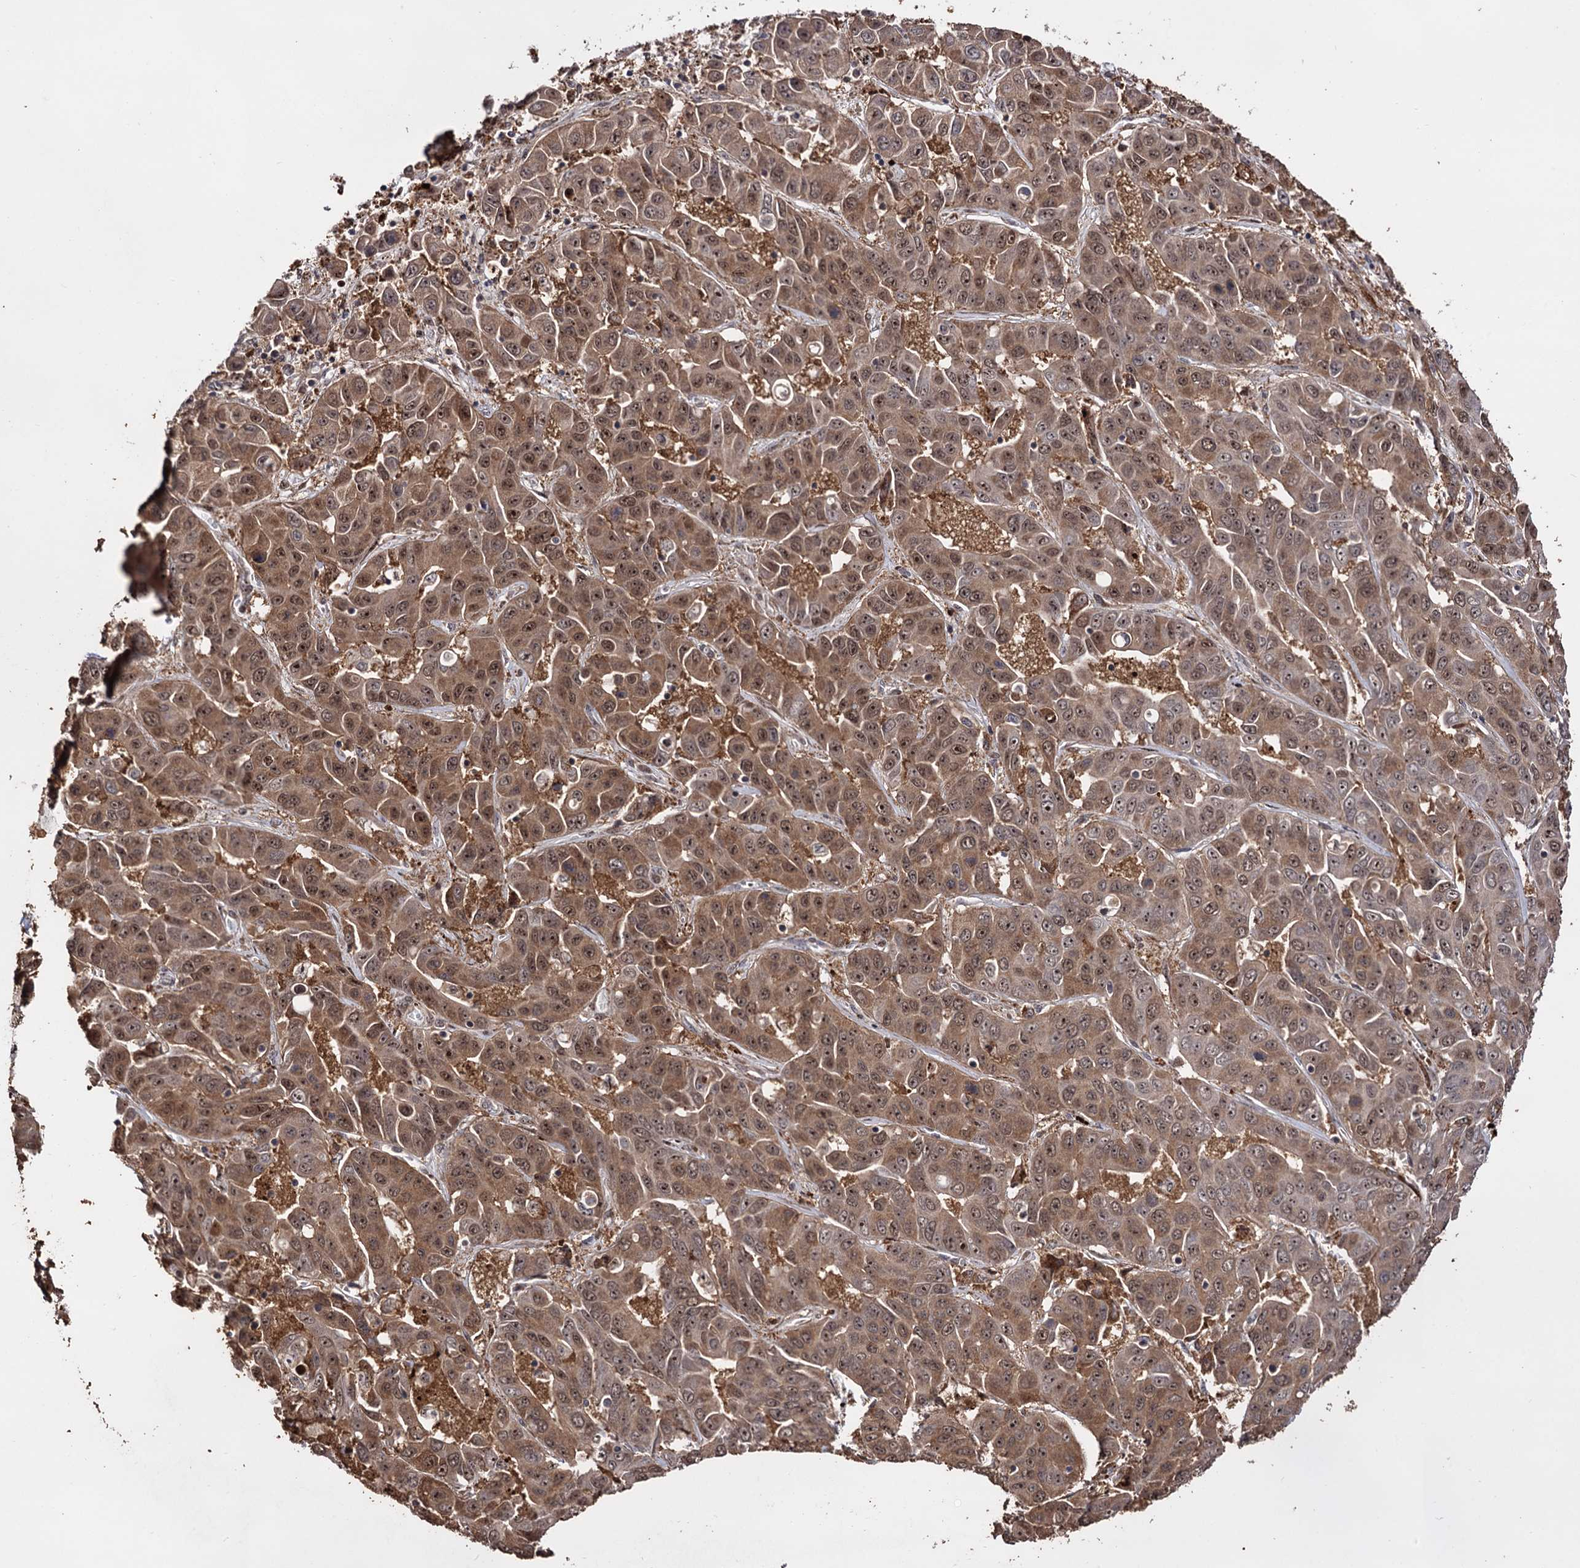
{"staining": {"intensity": "moderate", "quantity": ">75%", "location": "cytoplasmic/membranous,nuclear"}, "tissue": "liver cancer", "cell_type": "Tumor cells", "image_type": "cancer", "snomed": [{"axis": "morphology", "description": "Cholangiocarcinoma"}, {"axis": "topography", "description": "Liver"}], "caption": "Protein staining displays moderate cytoplasmic/membranous and nuclear staining in about >75% of tumor cells in liver cancer (cholangiocarcinoma).", "gene": "PIGB", "patient": {"sex": "female", "age": 52}}